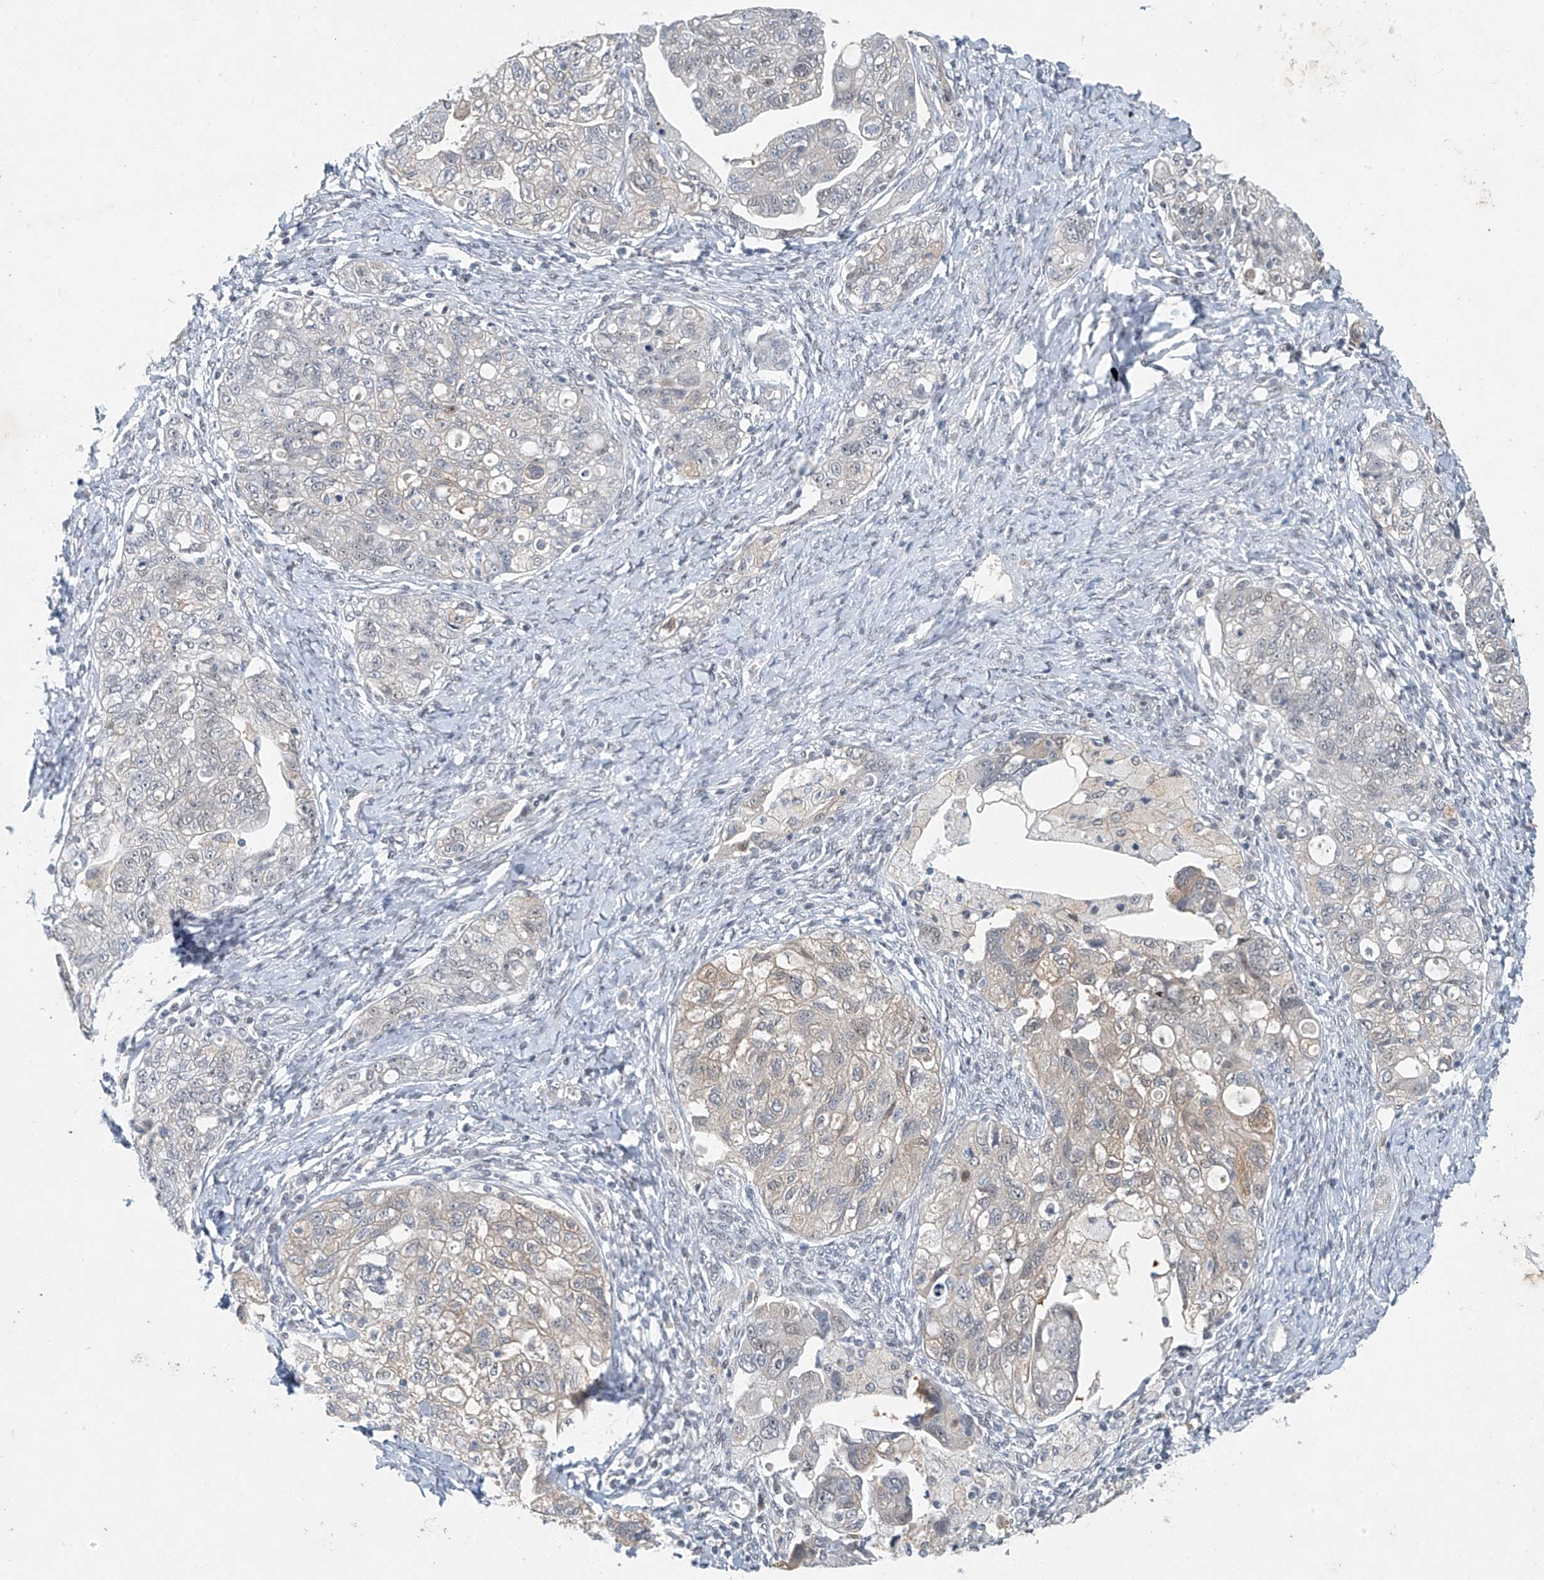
{"staining": {"intensity": "negative", "quantity": "none", "location": "none"}, "tissue": "ovarian cancer", "cell_type": "Tumor cells", "image_type": "cancer", "snomed": [{"axis": "morphology", "description": "Carcinoma, NOS"}, {"axis": "morphology", "description": "Cystadenocarcinoma, serous, NOS"}, {"axis": "topography", "description": "Ovary"}], "caption": "The photomicrograph shows no staining of tumor cells in ovarian serous cystadenocarcinoma.", "gene": "TAF8", "patient": {"sex": "female", "age": 69}}